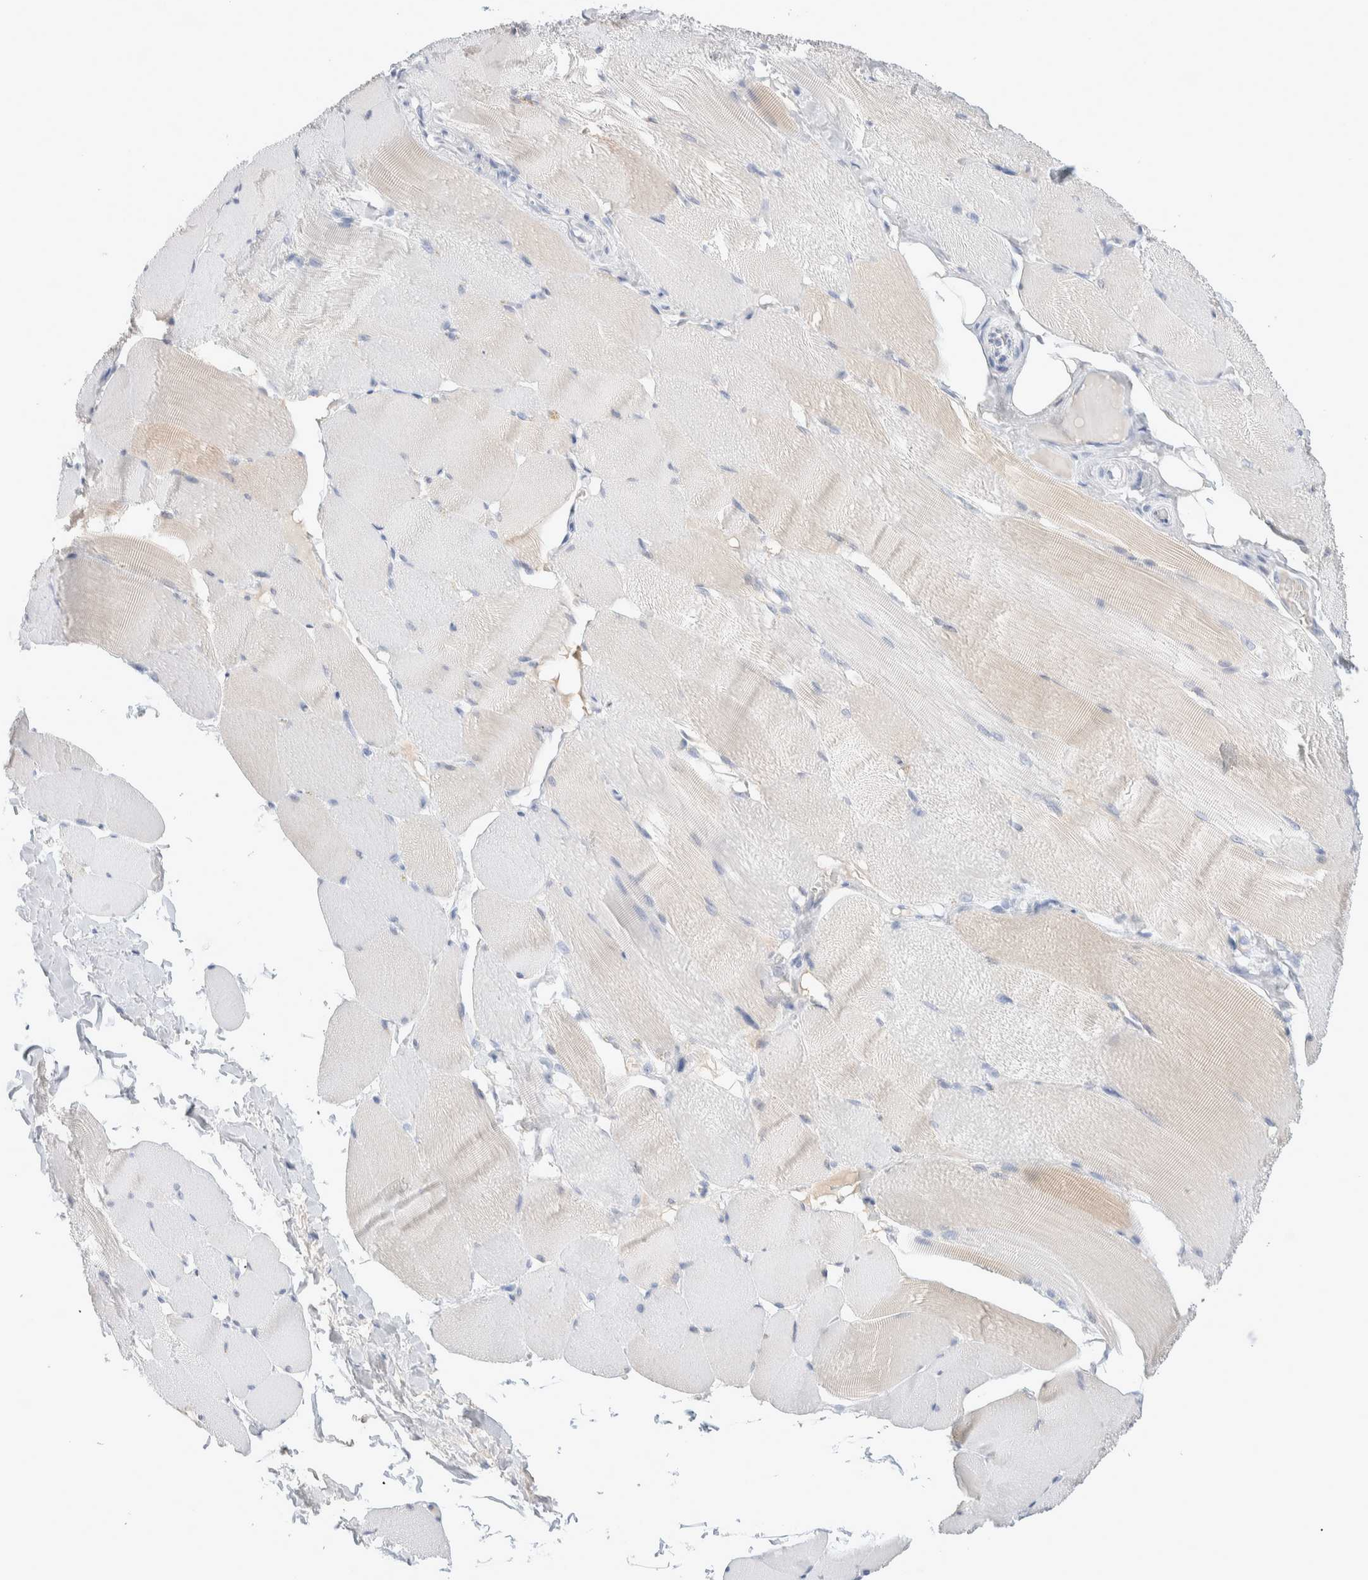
{"staining": {"intensity": "negative", "quantity": "none", "location": "none"}, "tissue": "skeletal muscle", "cell_type": "Myocytes", "image_type": "normal", "snomed": [{"axis": "morphology", "description": "Normal tissue, NOS"}, {"axis": "topography", "description": "Skin"}, {"axis": "topography", "description": "Skeletal muscle"}], "caption": "An immunohistochemistry (IHC) photomicrograph of benign skeletal muscle is shown. There is no staining in myocytes of skeletal muscle.", "gene": "GDA", "patient": {"sex": "male", "age": 83}}